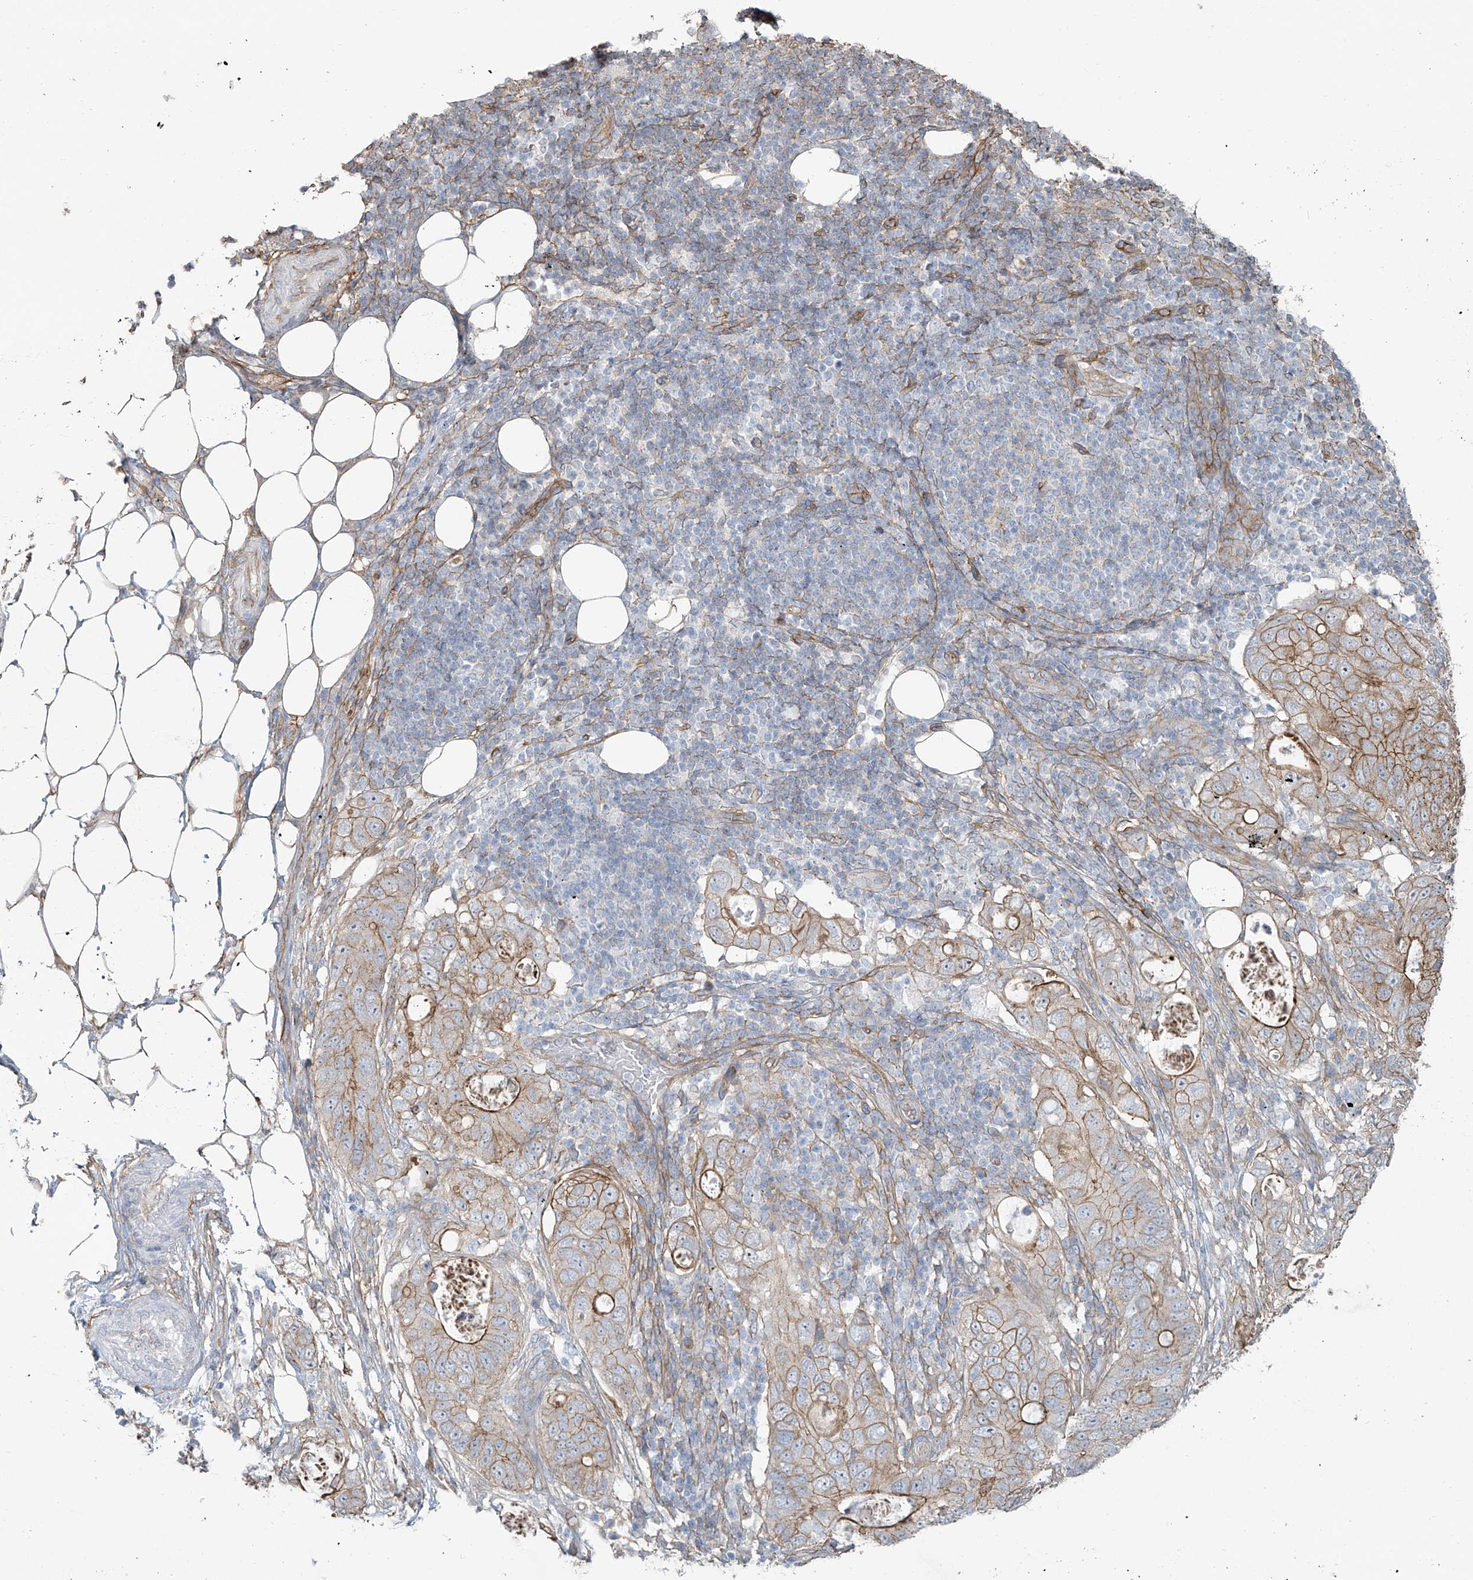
{"staining": {"intensity": "moderate", "quantity": ">75%", "location": "cytoplasmic/membranous"}, "tissue": "stomach cancer", "cell_type": "Tumor cells", "image_type": "cancer", "snomed": [{"axis": "morphology", "description": "Adenocarcinoma, NOS"}, {"axis": "topography", "description": "Stomach"}], "caption": "Adenocarcinoma (stomach) stained with IHC exhibits moderate cytoplasmic/membranous positivity in approximately >75% of tumor cells. The staining was performed using DAB, with brown indicating positive protein expression. Nuclei are stained blue with hematoxylin.", "gene": "TUBE1", "patient": {"sex": "female", "age": 89}}